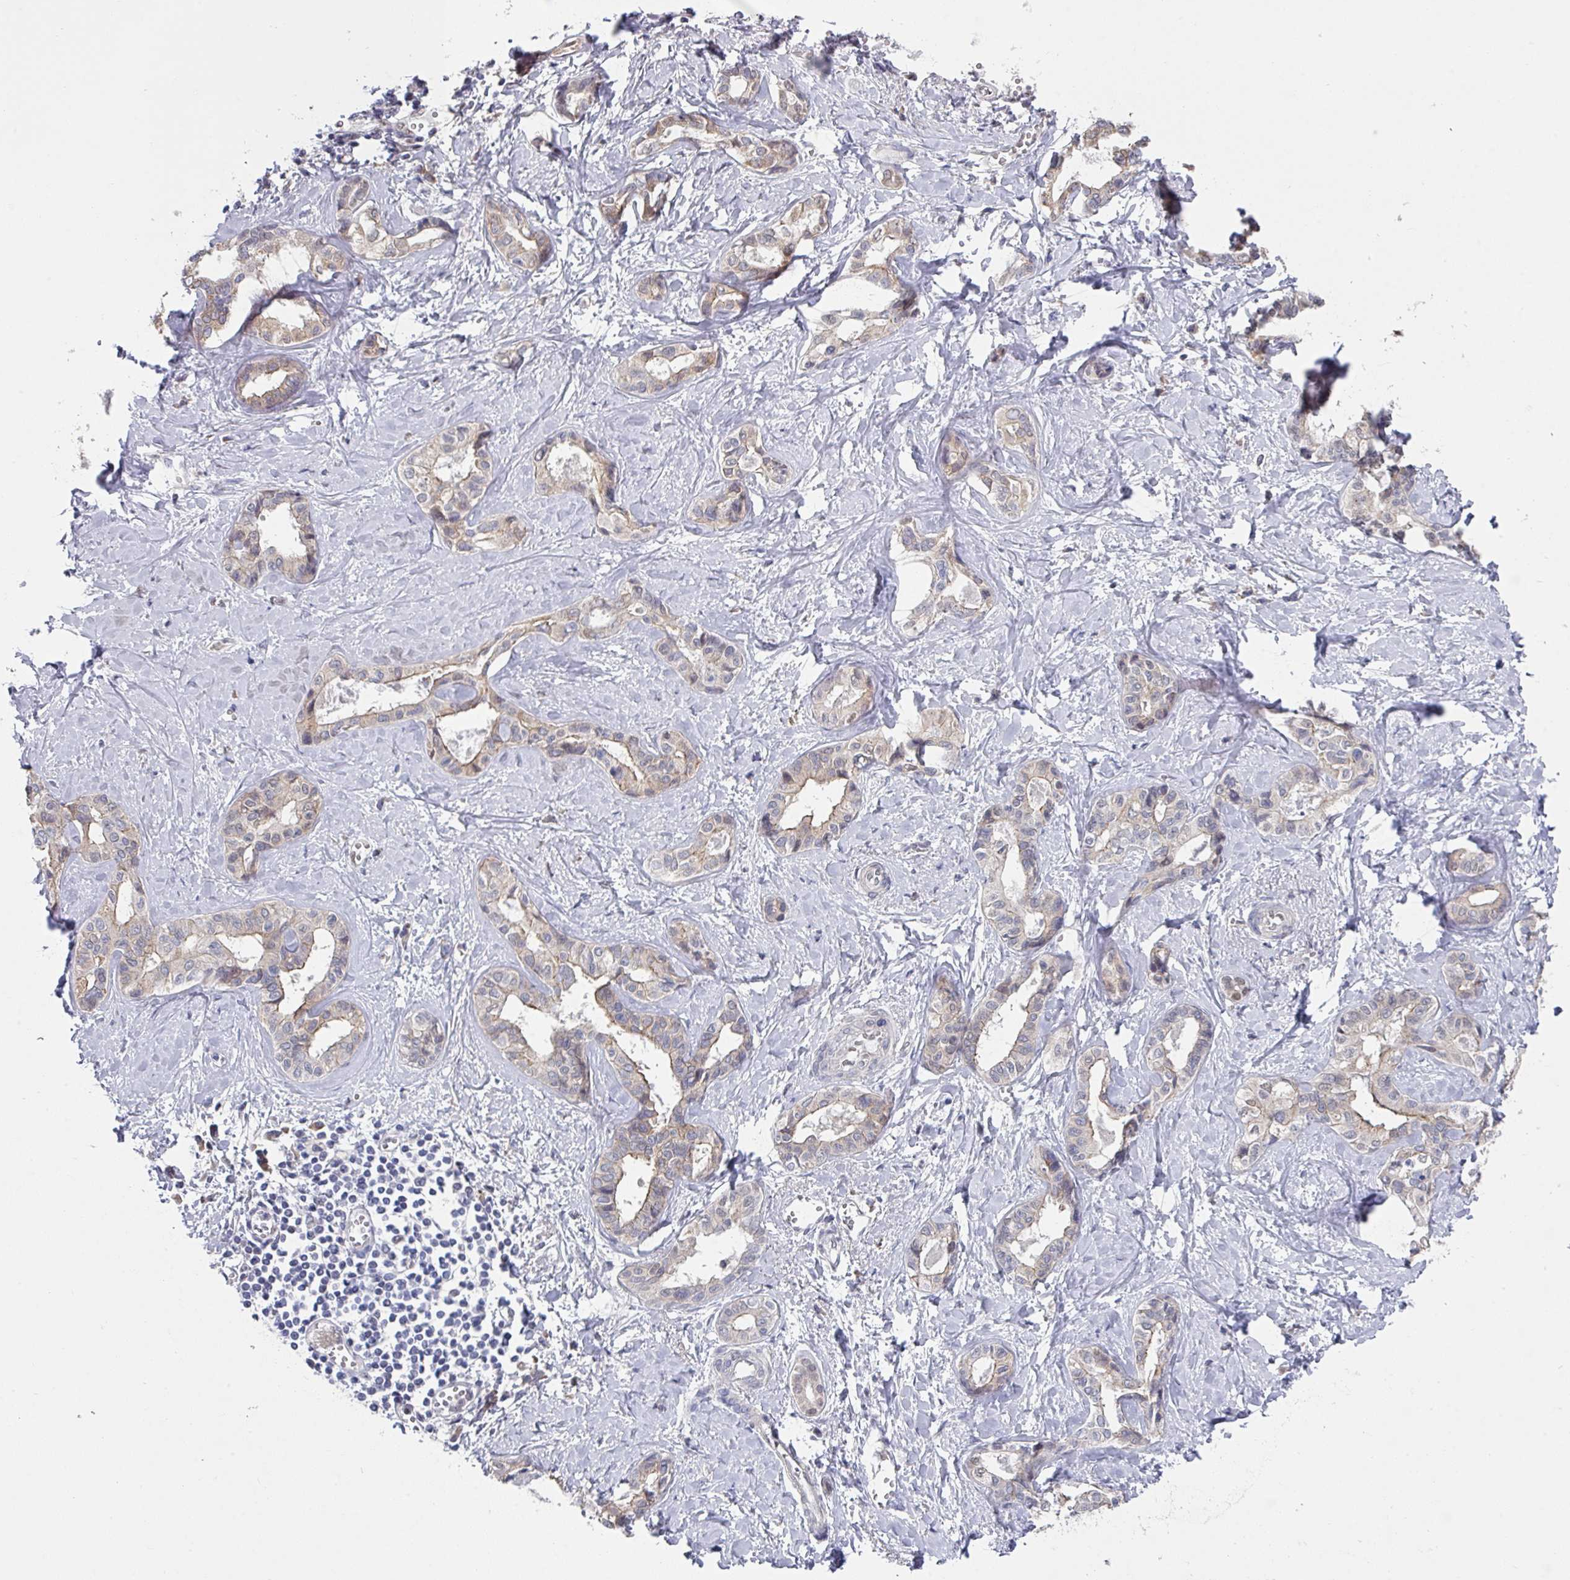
{"staining": {"intensity": "weak", "quantity": "25%-75%", "location": "cytoplasmic/membranous"}, "tissue": "liver cancer", "cell_type": "Tumor cells", "image_type": "cancer", "snomed": [{"axis": "morphology", "description": "Cholangiocarcinoma"}, {"axis": "topography", "description": "Liver"}], "caption": "High-power microscopy captured an immunohistochemistry photomicrograph of liver cancer, revealing weak cytoplasmic/membranous positivity in about 25%-75% of tumor cells.", "gene": "TMED5", "patient": {"sex": "female", "age": 77}}